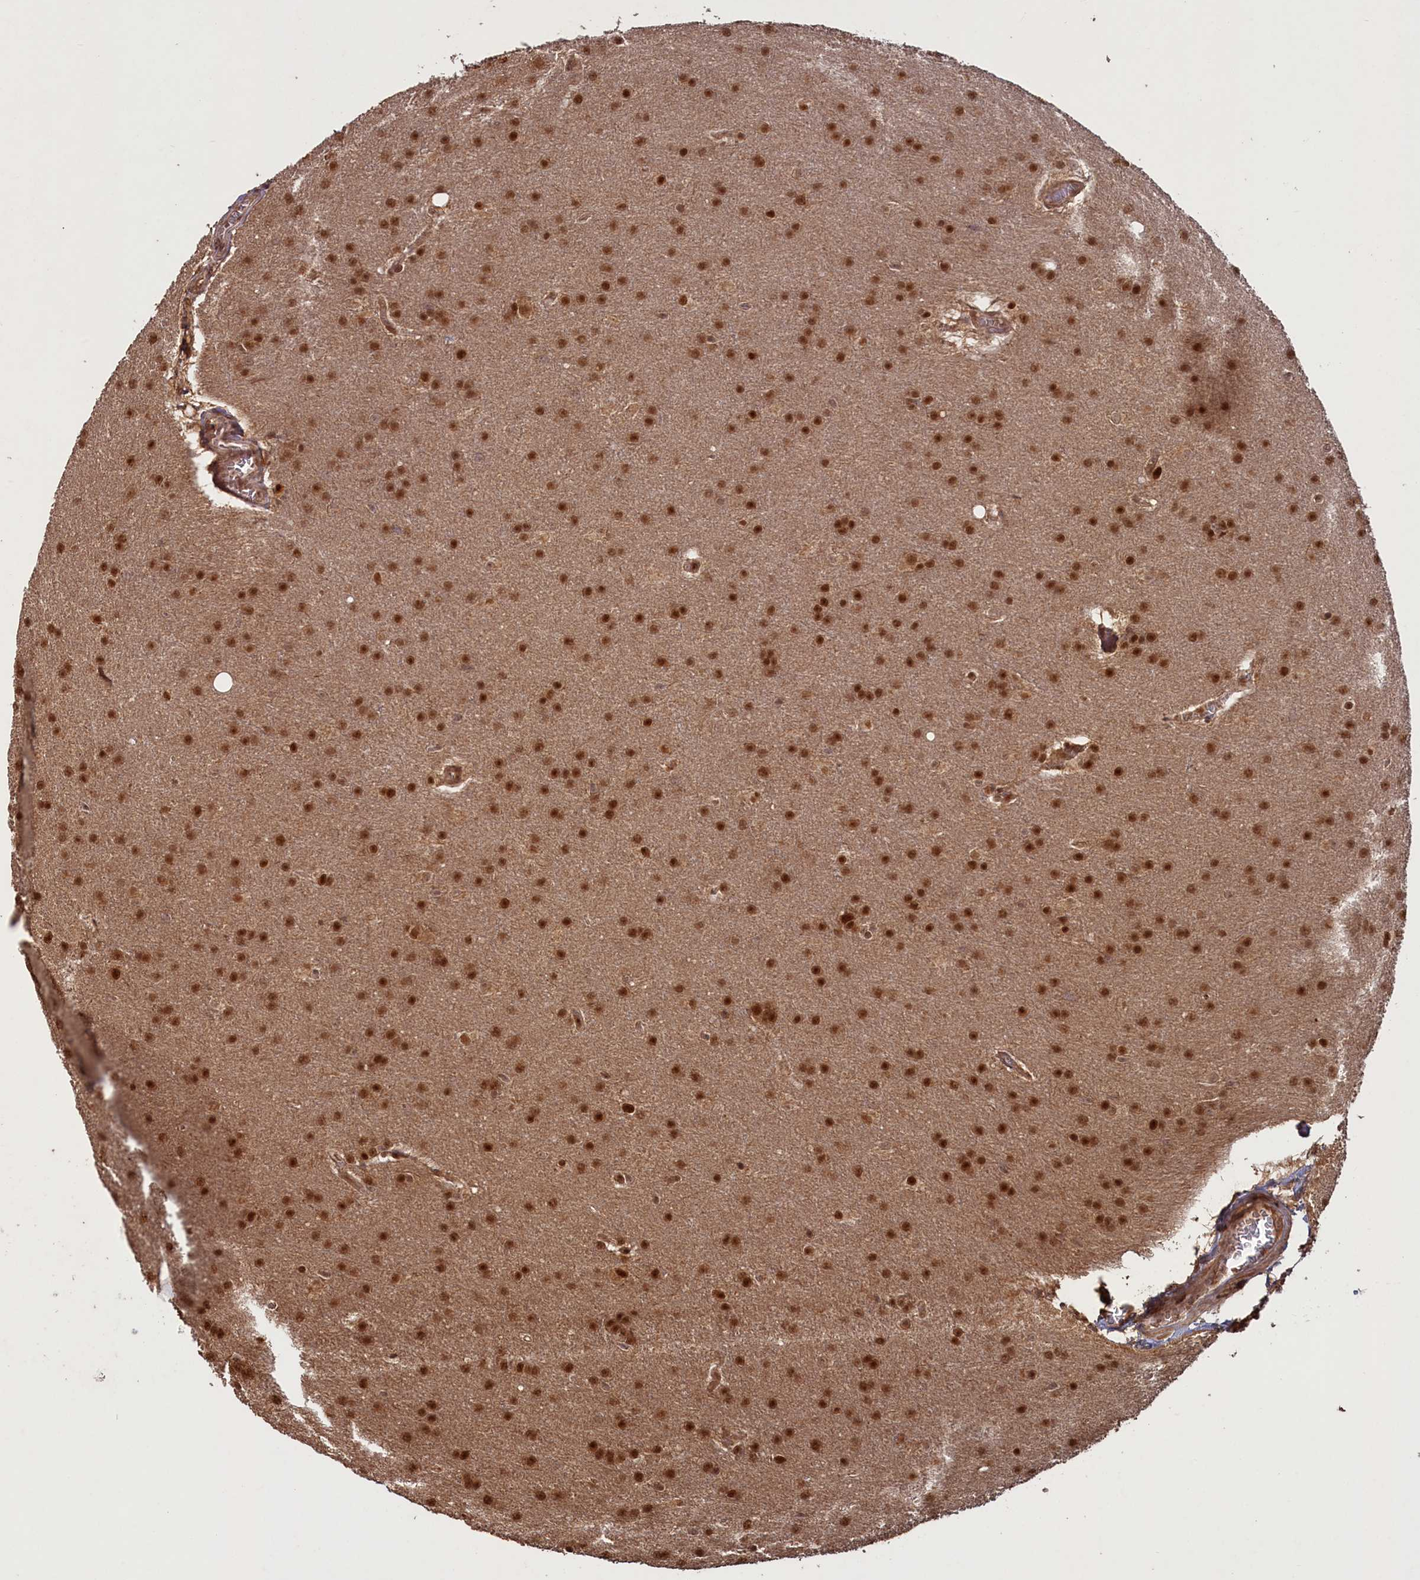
{"staining": {"intensity": "strong", "quantity": ">75%", "location": "nuclear"}, "tissue": "glioma", "cell_type": "Tumor cells", "image_type": "cancer", "snomed": [{"axis": "morphology", "description": "Glioma, malignant, Low grade"}, {"axis": "topography", "description": "Brain"}], "caption": "High-power microscopy captured an immunohistochemistry histopathology image of glioma, revealing strong nuclear positivity in approximately >75% of tumor cells.", "gene": "NAE1", "patient": {"sex": "female", "age": 32}}